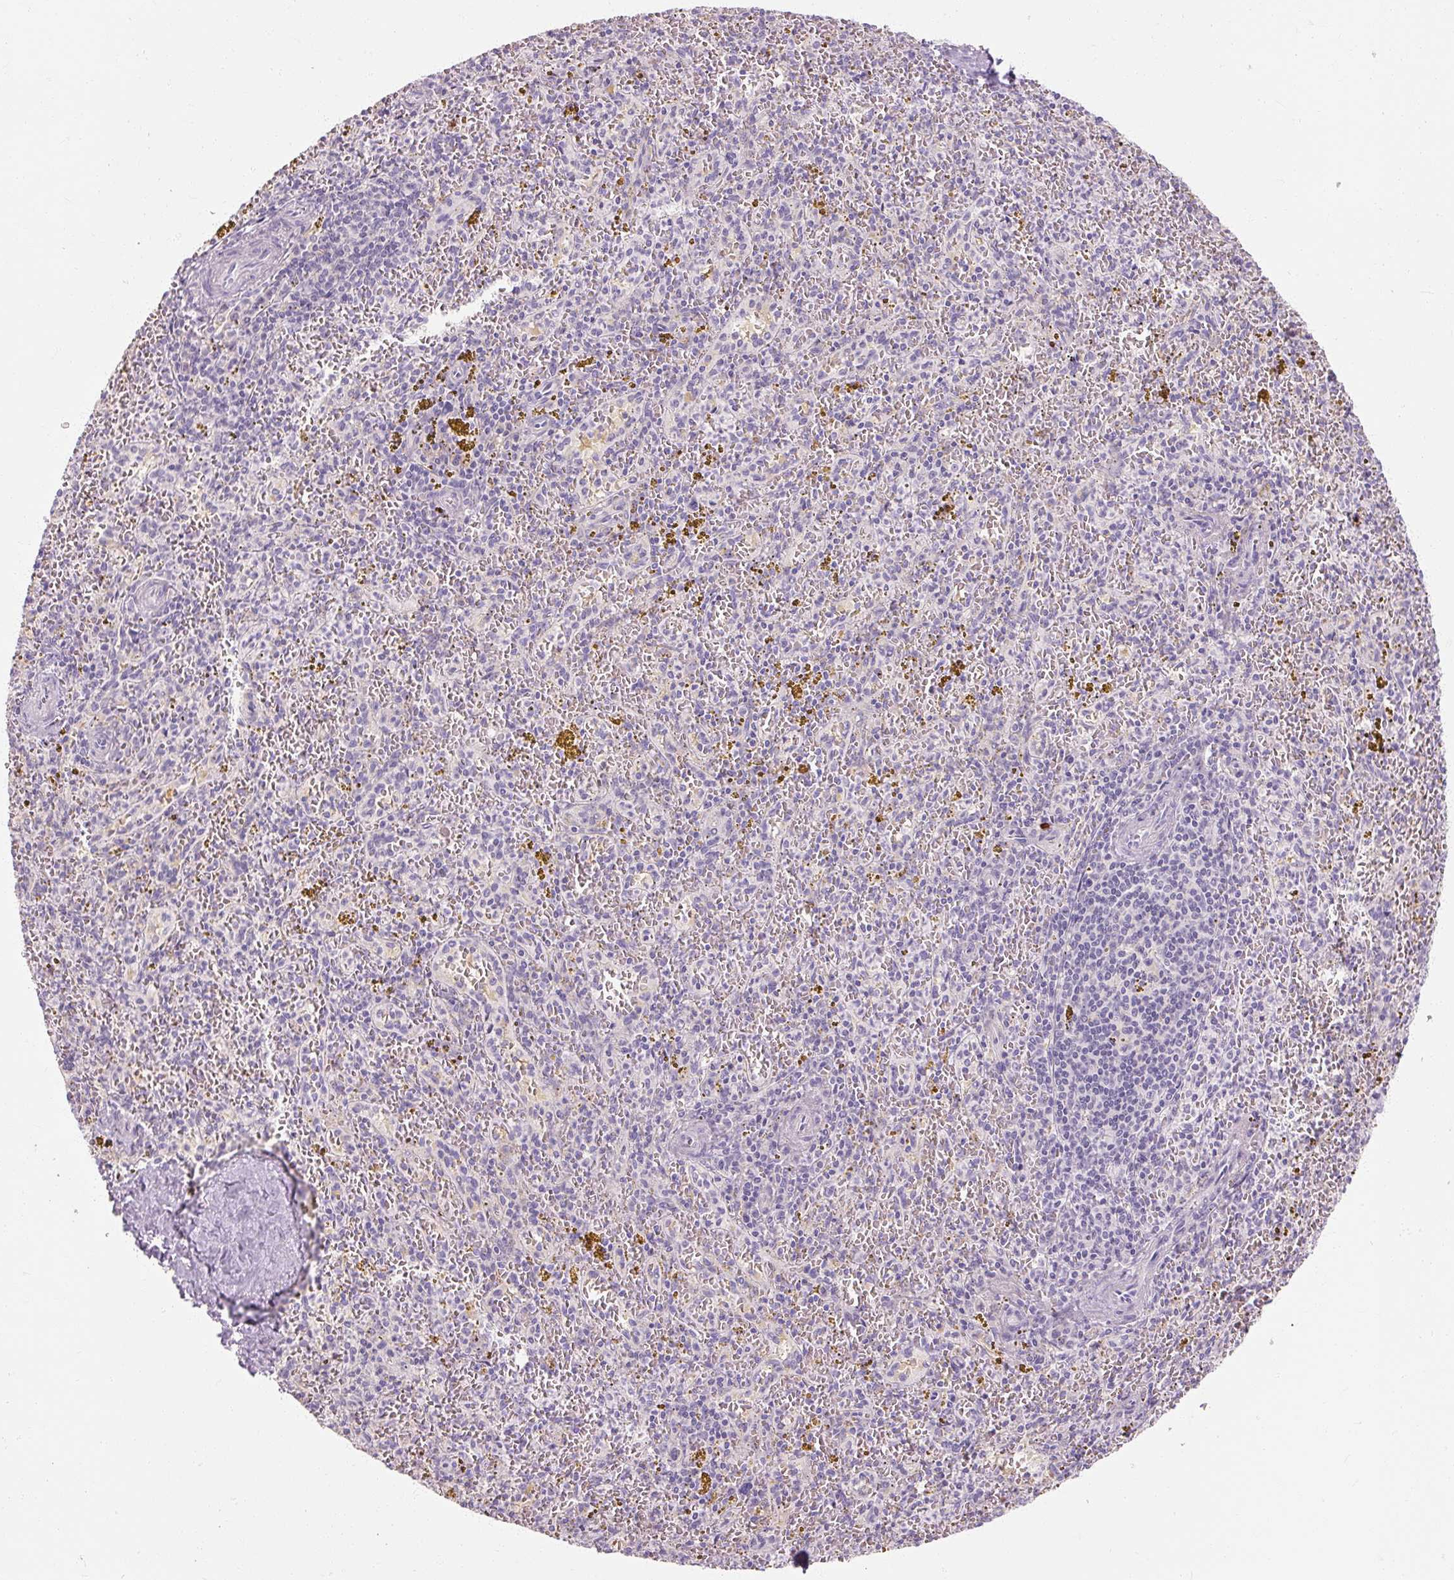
{"staining": {"intensity": "negative", "quantity": "none", "location": "none"}, "tissue": "spleen", "cell_type": "Cells in red pulp", "image_type": "normal", "snomed": [{"axis": "morphology", "description": "Normal tissue, NOS"}, {"axis": "topography", "description": "Spleen"}], "caption": "IHC histopathology image of benign spleen stained for a protein (brown), which demonstrates no positivity in cells in red pulp.", "gene": "NFE2L3", "patient": {"sex": "male", "age": 57}}